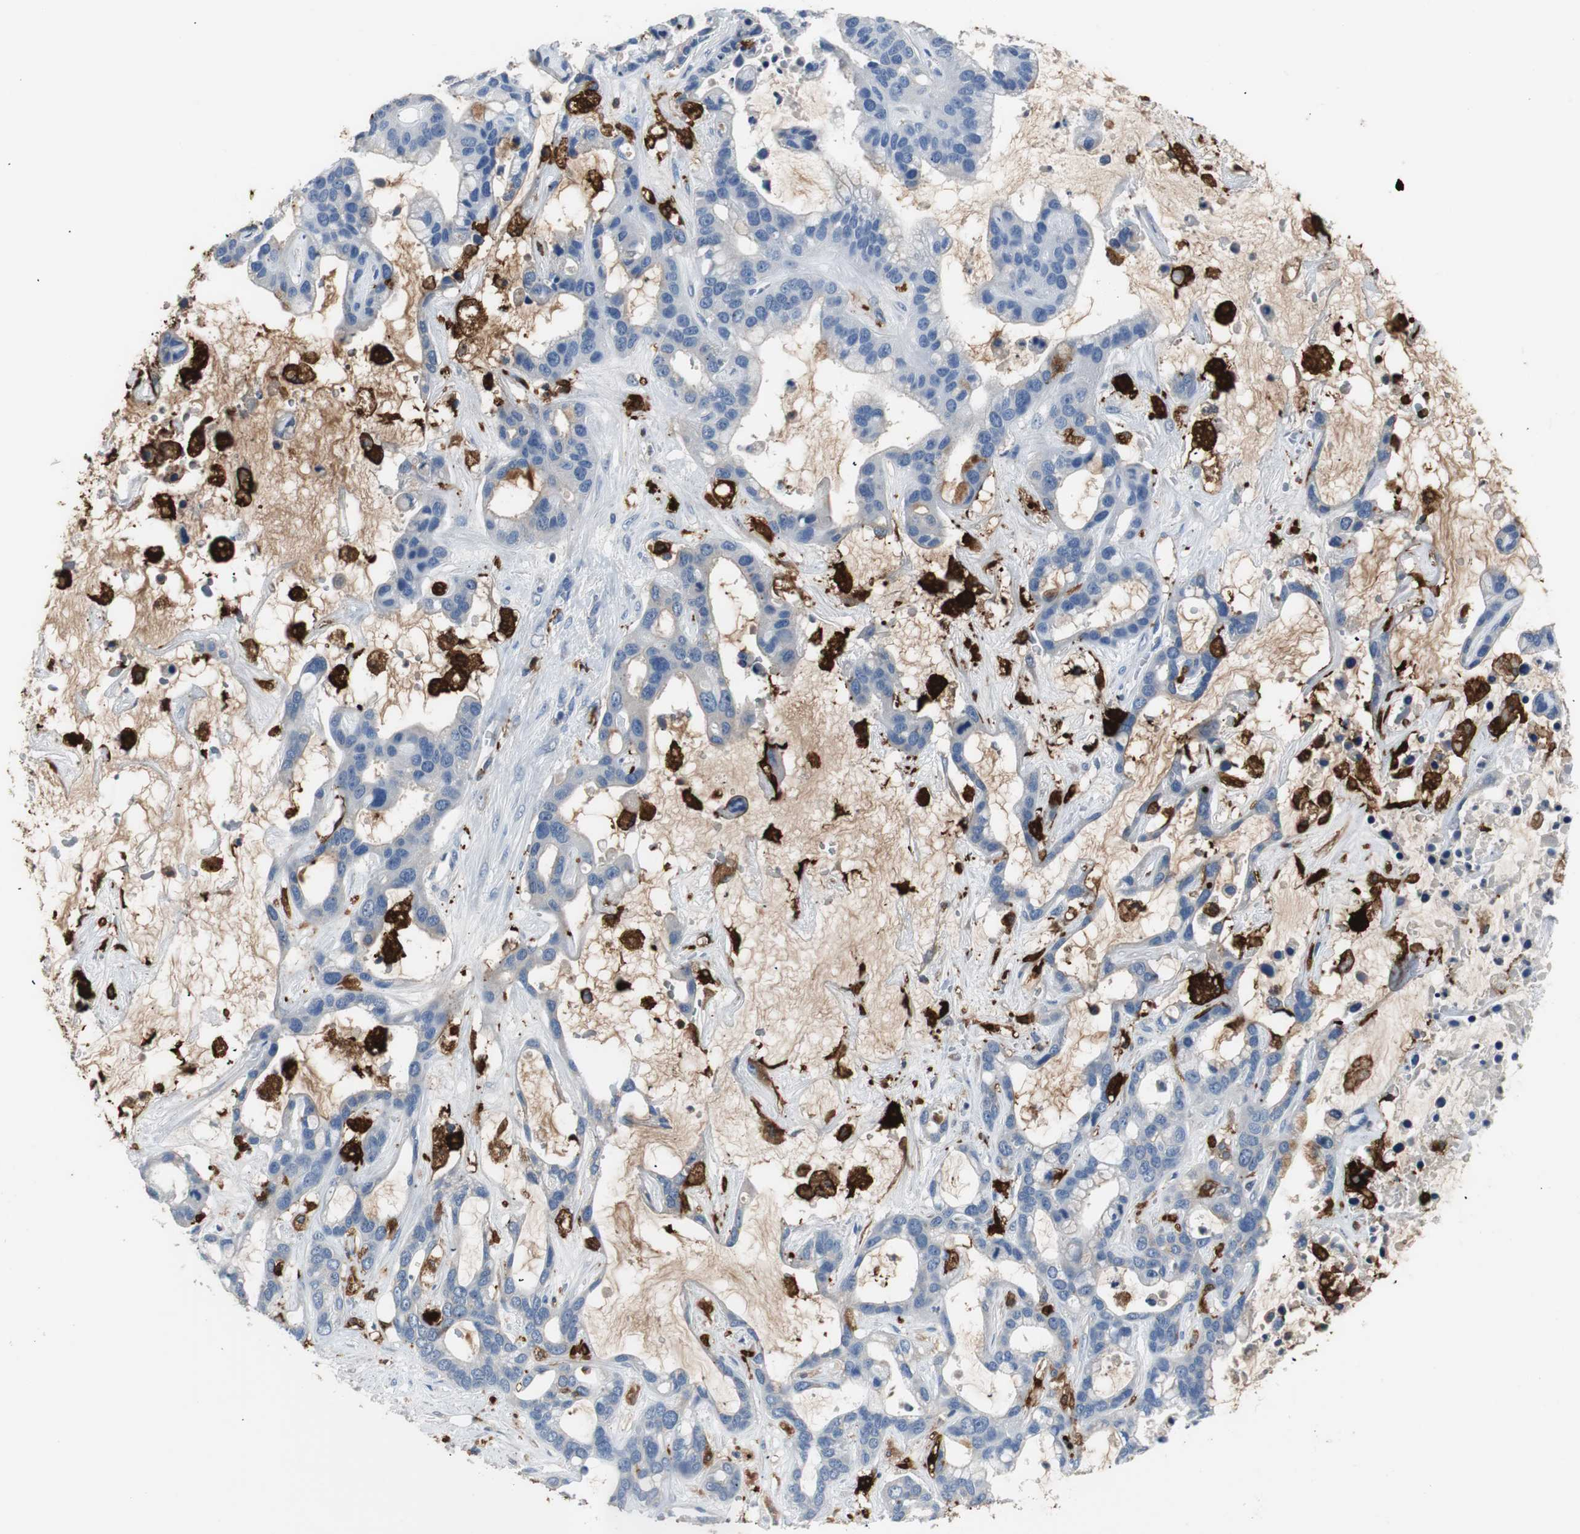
{"staining": {"intensity": "negative", "quantity": "none", "location": "none"}, "tissue": "liver cancer", "cell_type": "Tumor cells", "image_type": "cancer", "snomed": [{"axis": "morphology", "description": "Cholangiocarcinoma"}, {"axis": "topography", "description": "Liver"}], "caption": "Liver cancer (cholangiocarcinoma) was stained to show a protein in brown. There is no significant expression in tumor cells.", "gene": "PI15", "patient": {"sex": "female", "age": 65}}